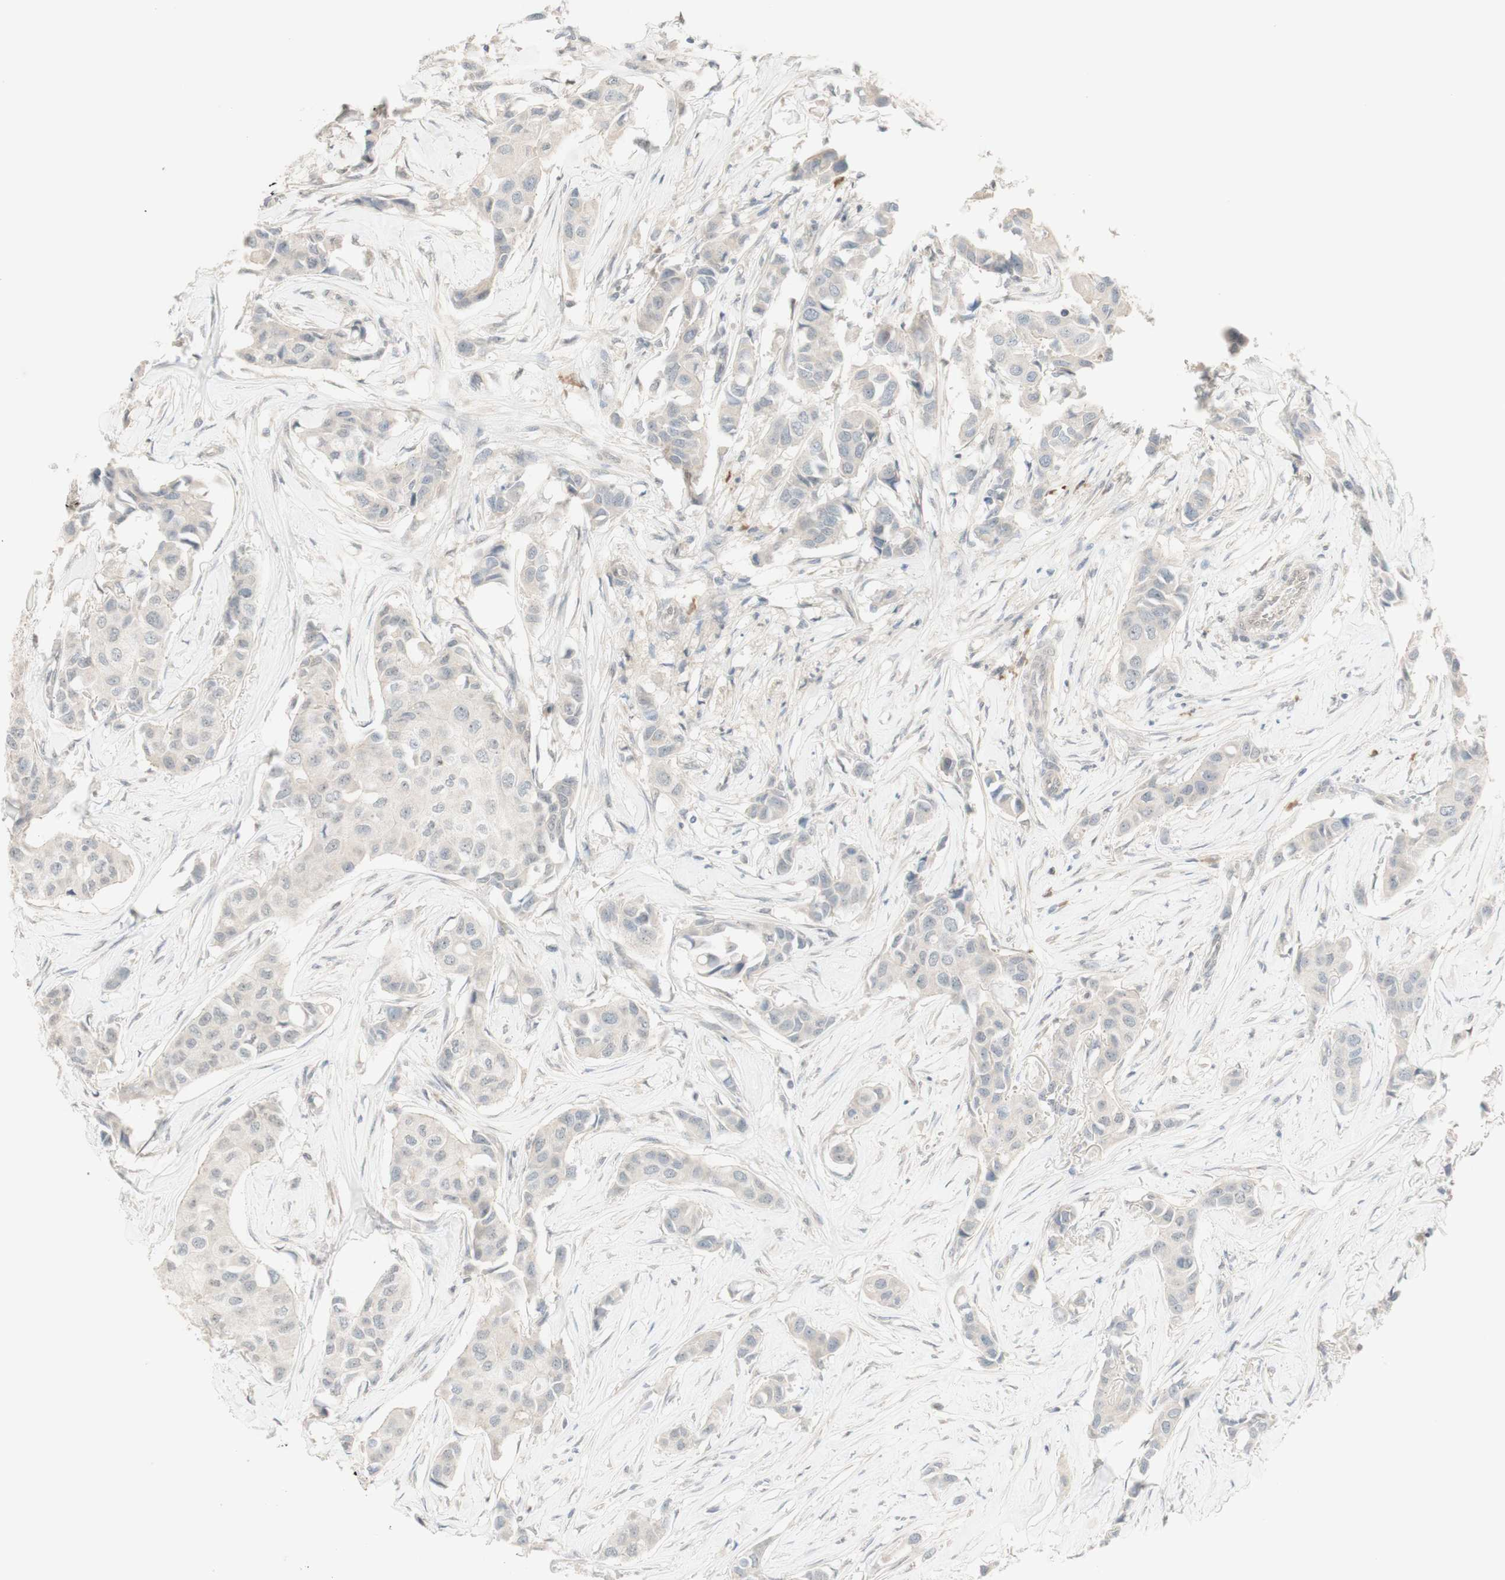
{"staining": {"intensity": "negative", "quantity": "none", "location": "none"}, "tissue": "breast cancer", "cell_type": "Tumor cells", "image_type": "cancer", "snomed": [{"axis": "morphology", "description": "Duct carcinoma"}, {"axis": "topography", "description": "Breast"}], "caption": "Immunohistochemistry of human breast cancer displays no positivity in tumor cells.", "gene": "PLCD4", "patient": {"sex": "female", "age": 80}}